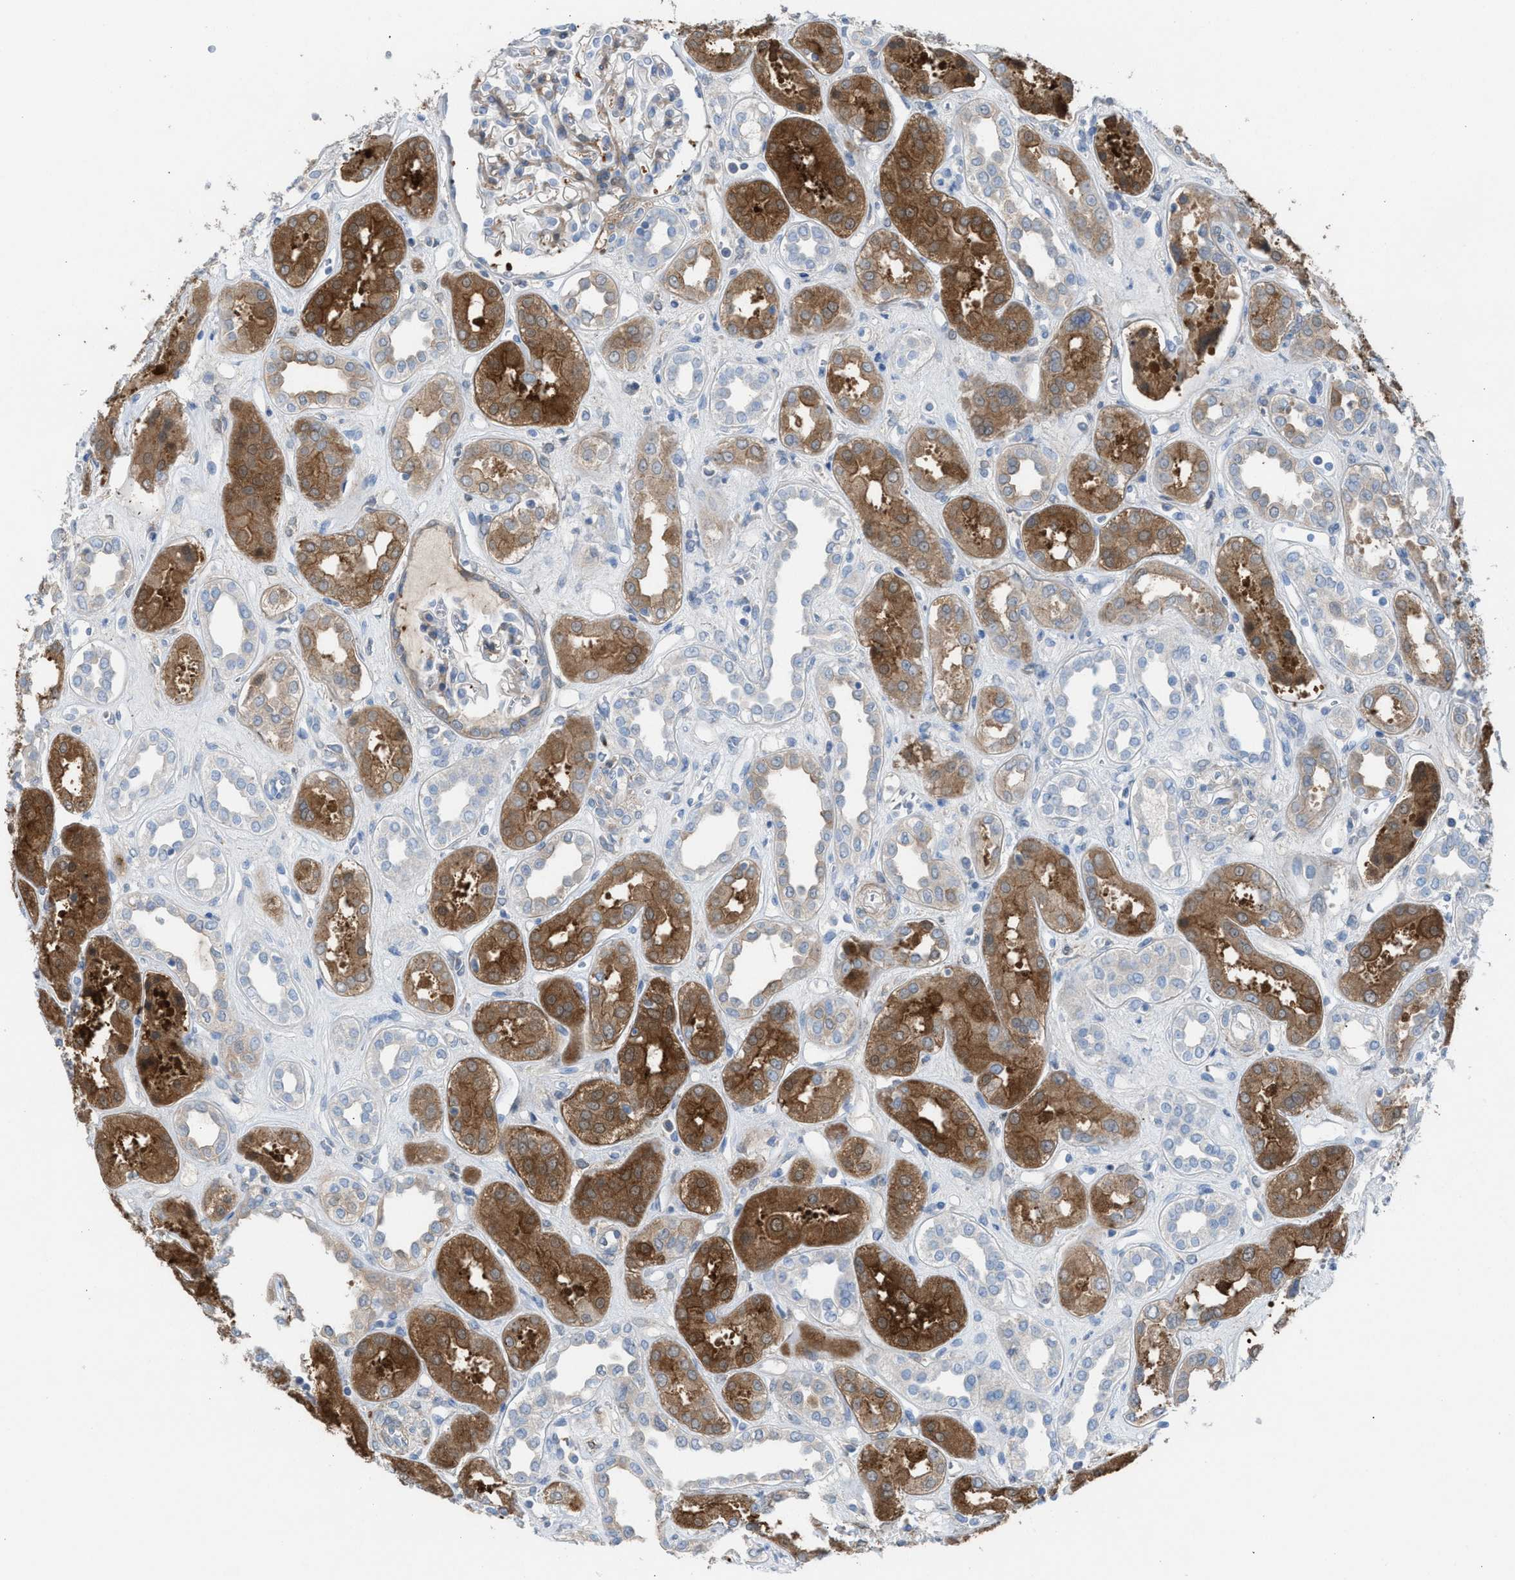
{"staining": {"intensity": "weak", "quantity": "<25%", "location": "cytoplasmic/membranous"}, "tissue": "kidney", "cell_type": "Cells in glomeruli", "image_type": "normal", "snomed": [{"axis": "morphology", "description": "Normal tissue, NOS"}, {"axis": "topography", "description": "Kidney"}], "caption": "DAB (3,3'-diaminobenzidine) immunohistochemical staining of normal kidney displays no significant staining in cells in glomeruli. (Stains: DAB (3,3'-diaminobenzidine) IHC with hematoxylin counter stain, Microscopy: brightfield microscopy at high magnification).", "gene": "ASPA", "patient": {"sex": "male", "age": 59}}